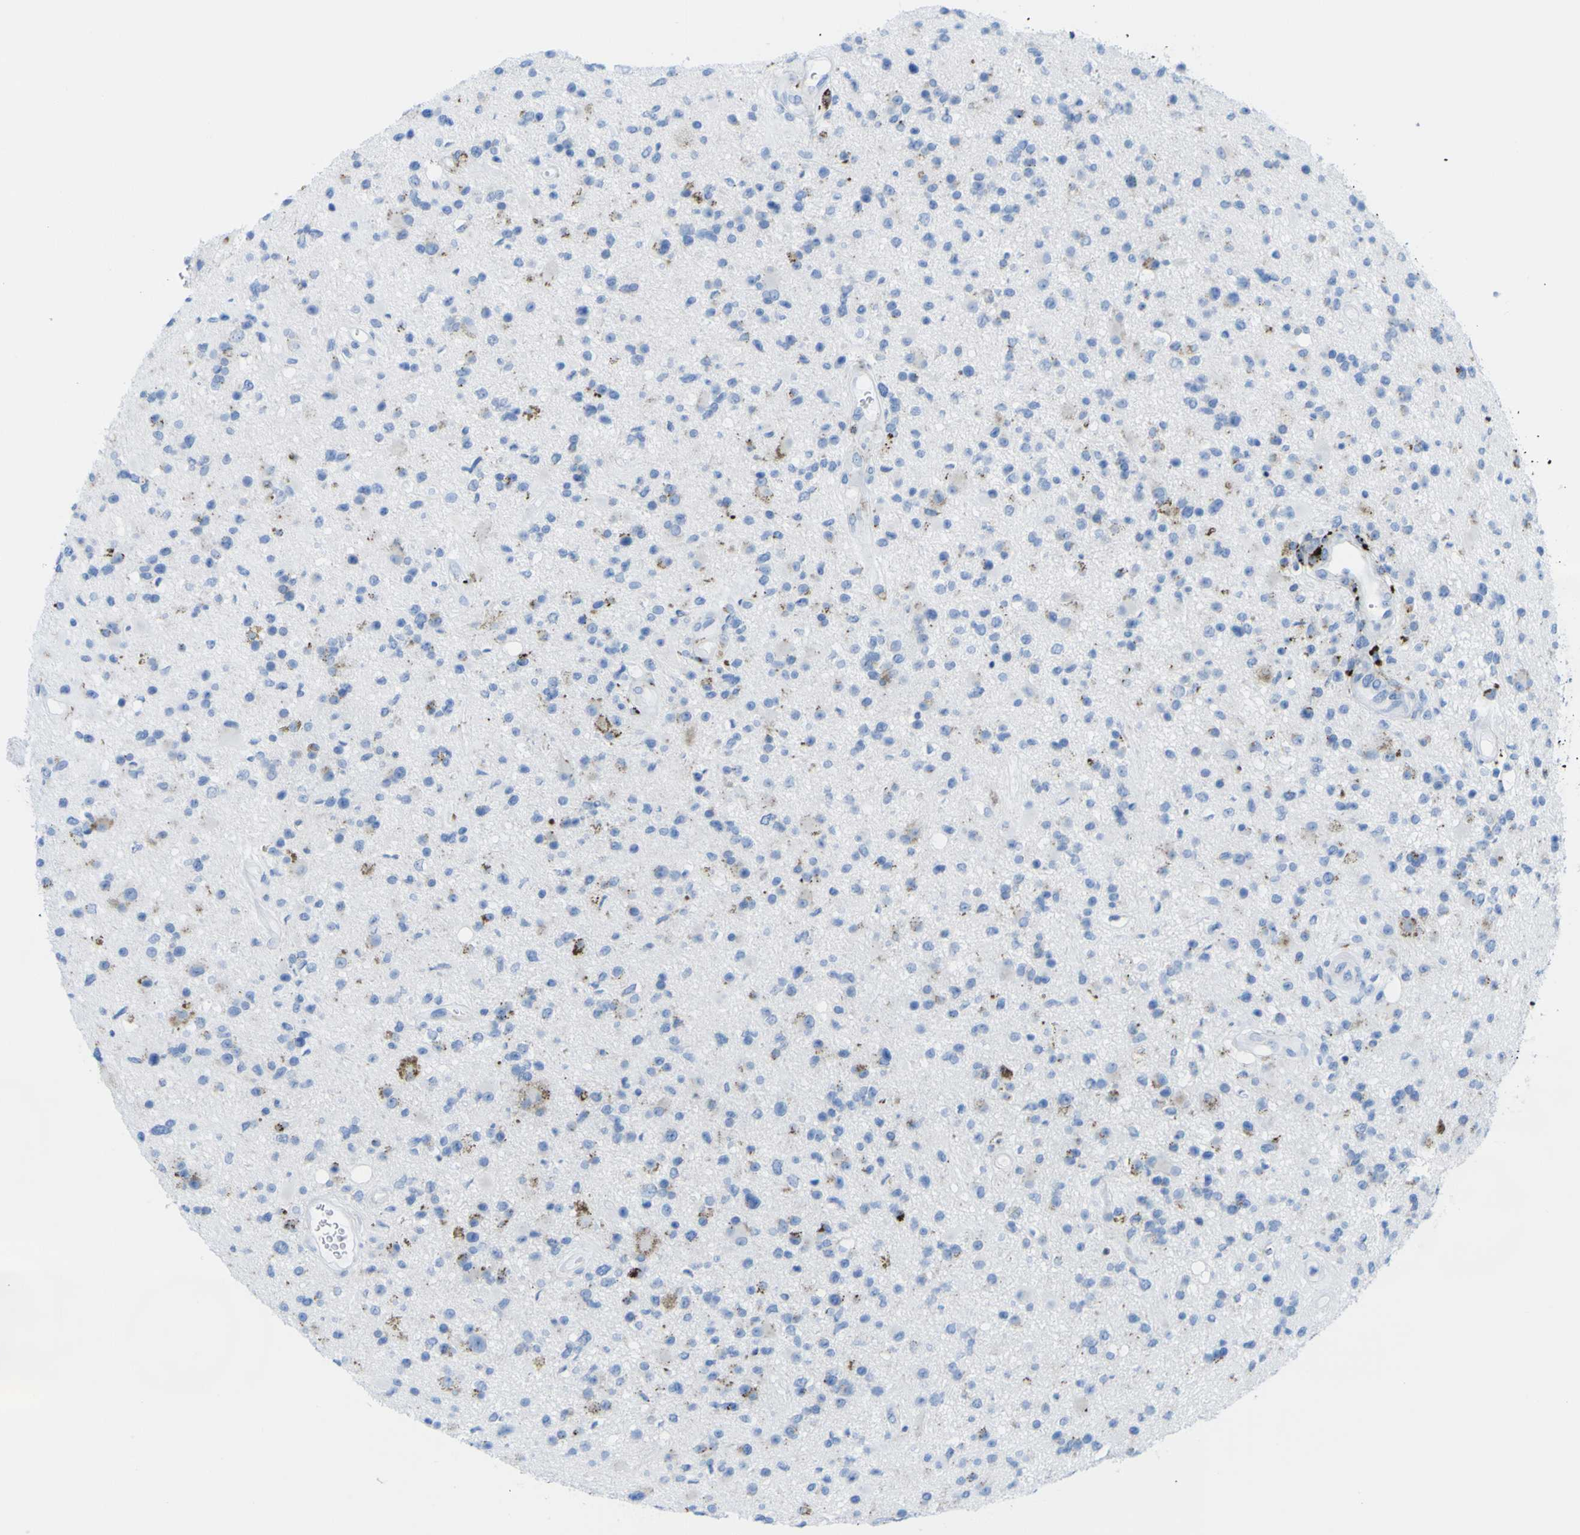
{"staining": {"intensity": "moderate", "quantity": "<25%", "location": "cytoplasmic/membranous"}, "tissue": "glioma", "cell_type": "Tumor cells", "image_type": "cancer", "snomed": [{"axis": "morphology", "description": "Glioma, malignant, High grade"}, {"axis": "topography", "description": "Brain"}], "caption": "IHC of human high-grade glioma (malignant) exhibits low levels of moderate cytoplasmic/membranous staining in about <25% of tumor cells. Using DAB (3,3'-diaminobenzidine) (brown) and hematoxylin (blue) stains, captured at high magnification using brightfield microscopy.", "gene": "PLD3", "patient": {"sex": "male", "age": 33}}